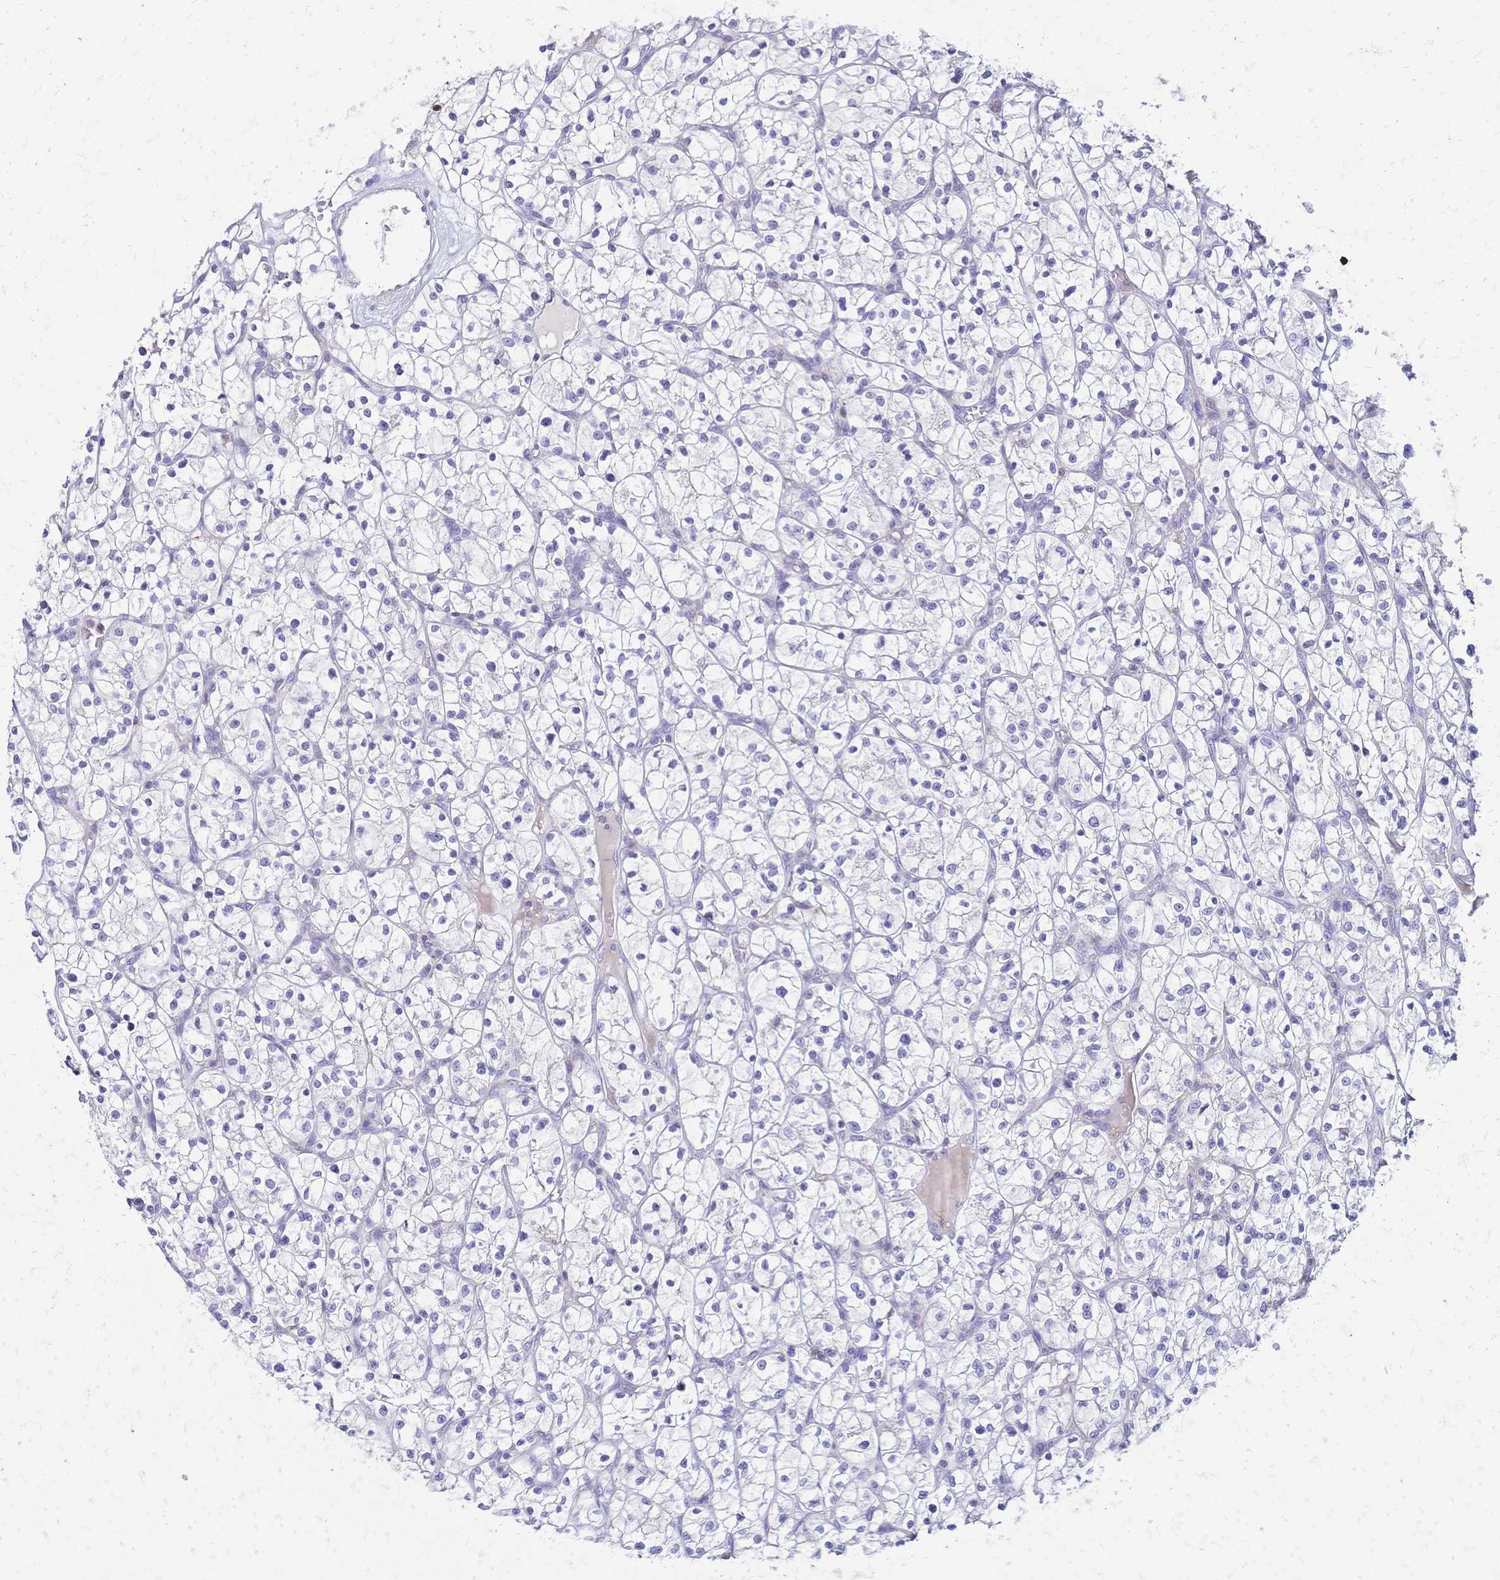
{"staining": {"intensity": "negative", "quantity": "none", "location": "none"}, "tissue": "renal cancer", "cell_type": "Tumor cells", "image_type": "cancer", "snomed": [{"axis": "morphology", "description": "Adenocarcinoma, NOS"}, {"axis": "topography", "description": "Kidney"}], "caption": "Tumor cells are negative for brown protein staining in renal adenocarcinoma.", "gene": "IL2RA", "patient": {"sex": "female", "age": 64}}